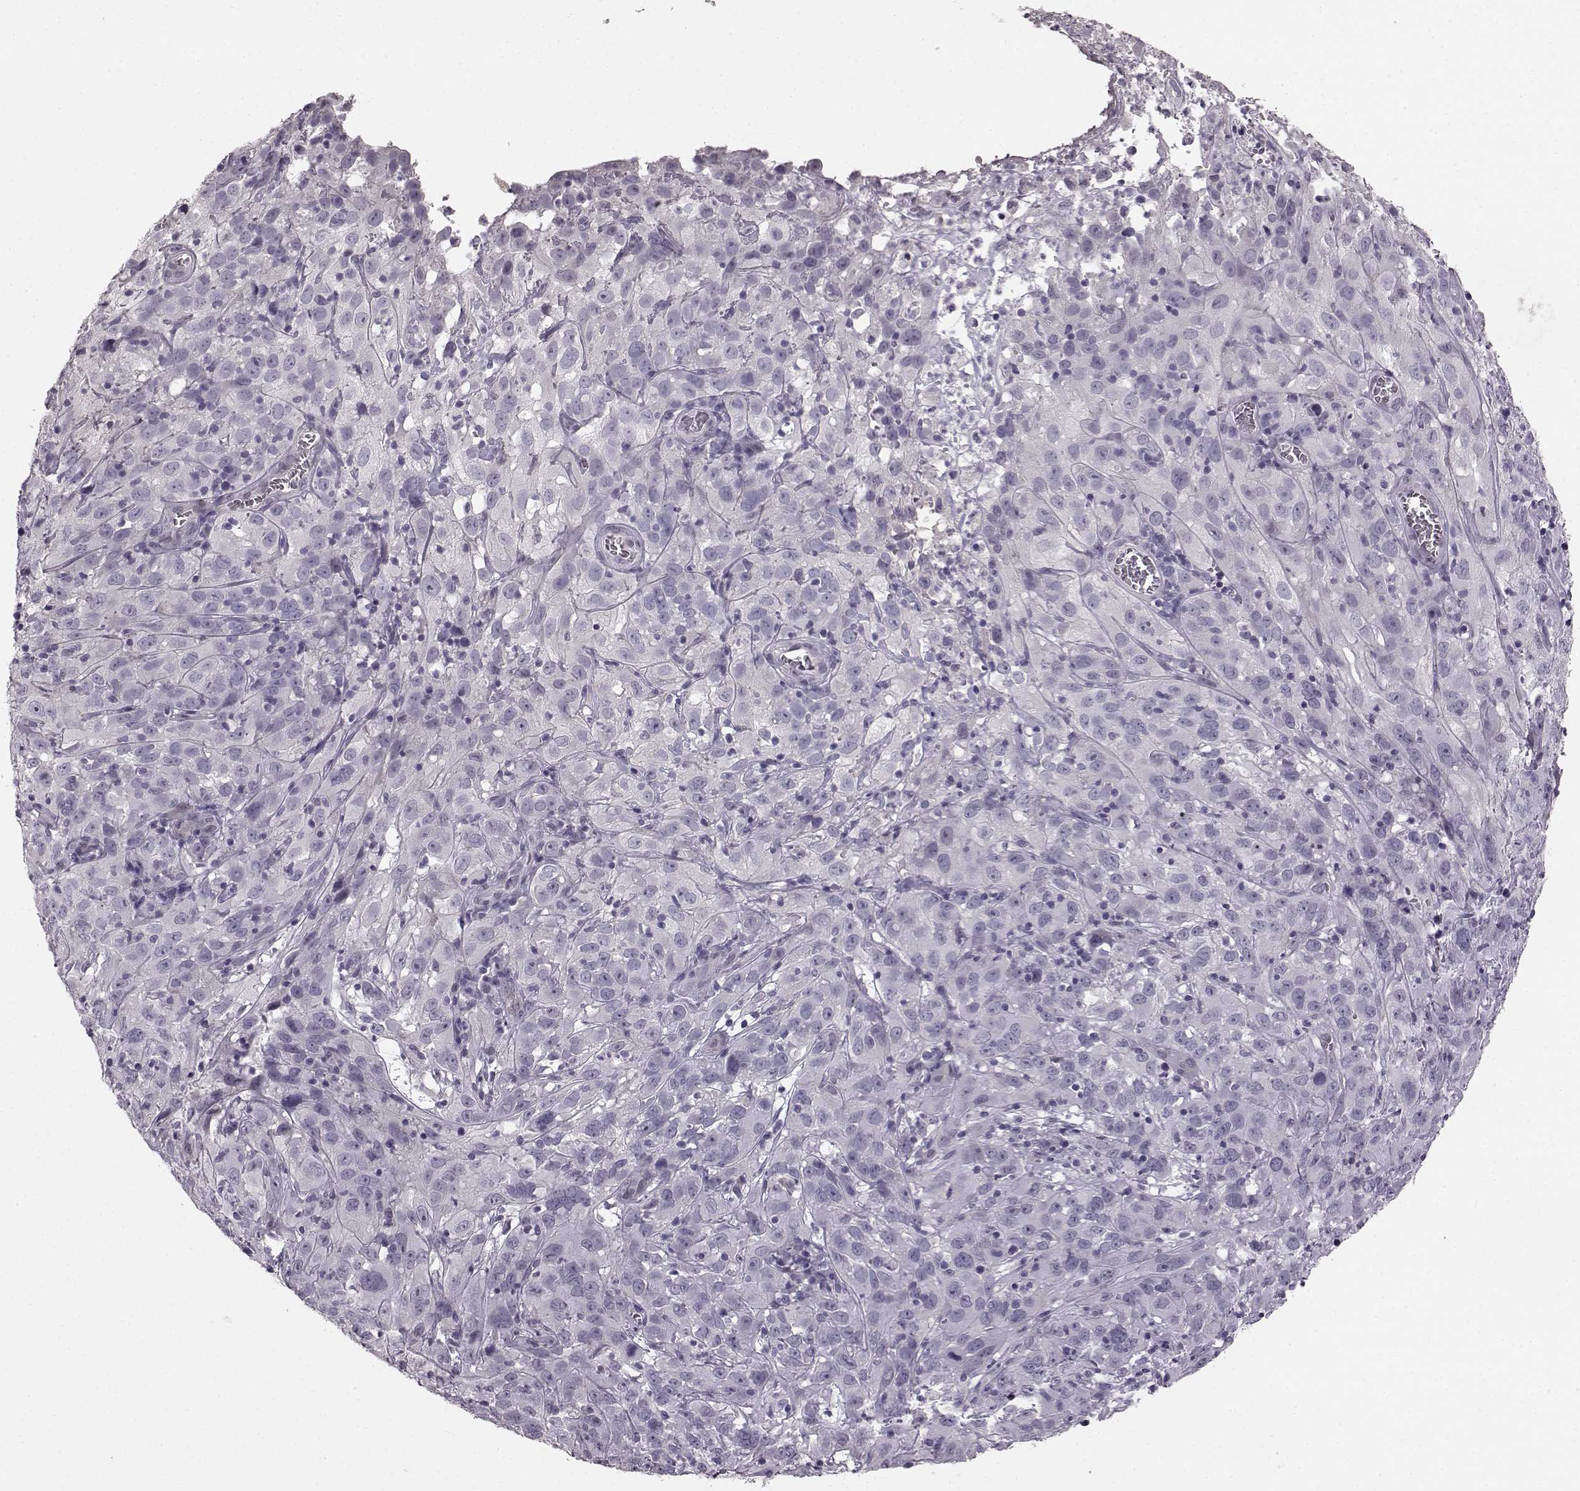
{"staining": {"intensity": "negative", "quantity": "none", "location": "none"}, "tissue": "cervical cancer", "cell_type": "Tumor cells", "image_type": "cancer", "snomed": [{"axis": "morphology", "description": "Squamous cell carcinoma, NOS"}, {"axis": "topography", "description": "Cervix"}], "caption": "The histopathology image demonstrates no significant staining in tumor cells of cervical cancer. The staining is performed using DAB (3,3'-diaminobenzidine) brown chromogen with nuclei counter-stained in using hematoxylin.", "gene": "TCHHL1", "patient": {"sex": "female", "age": 32}}